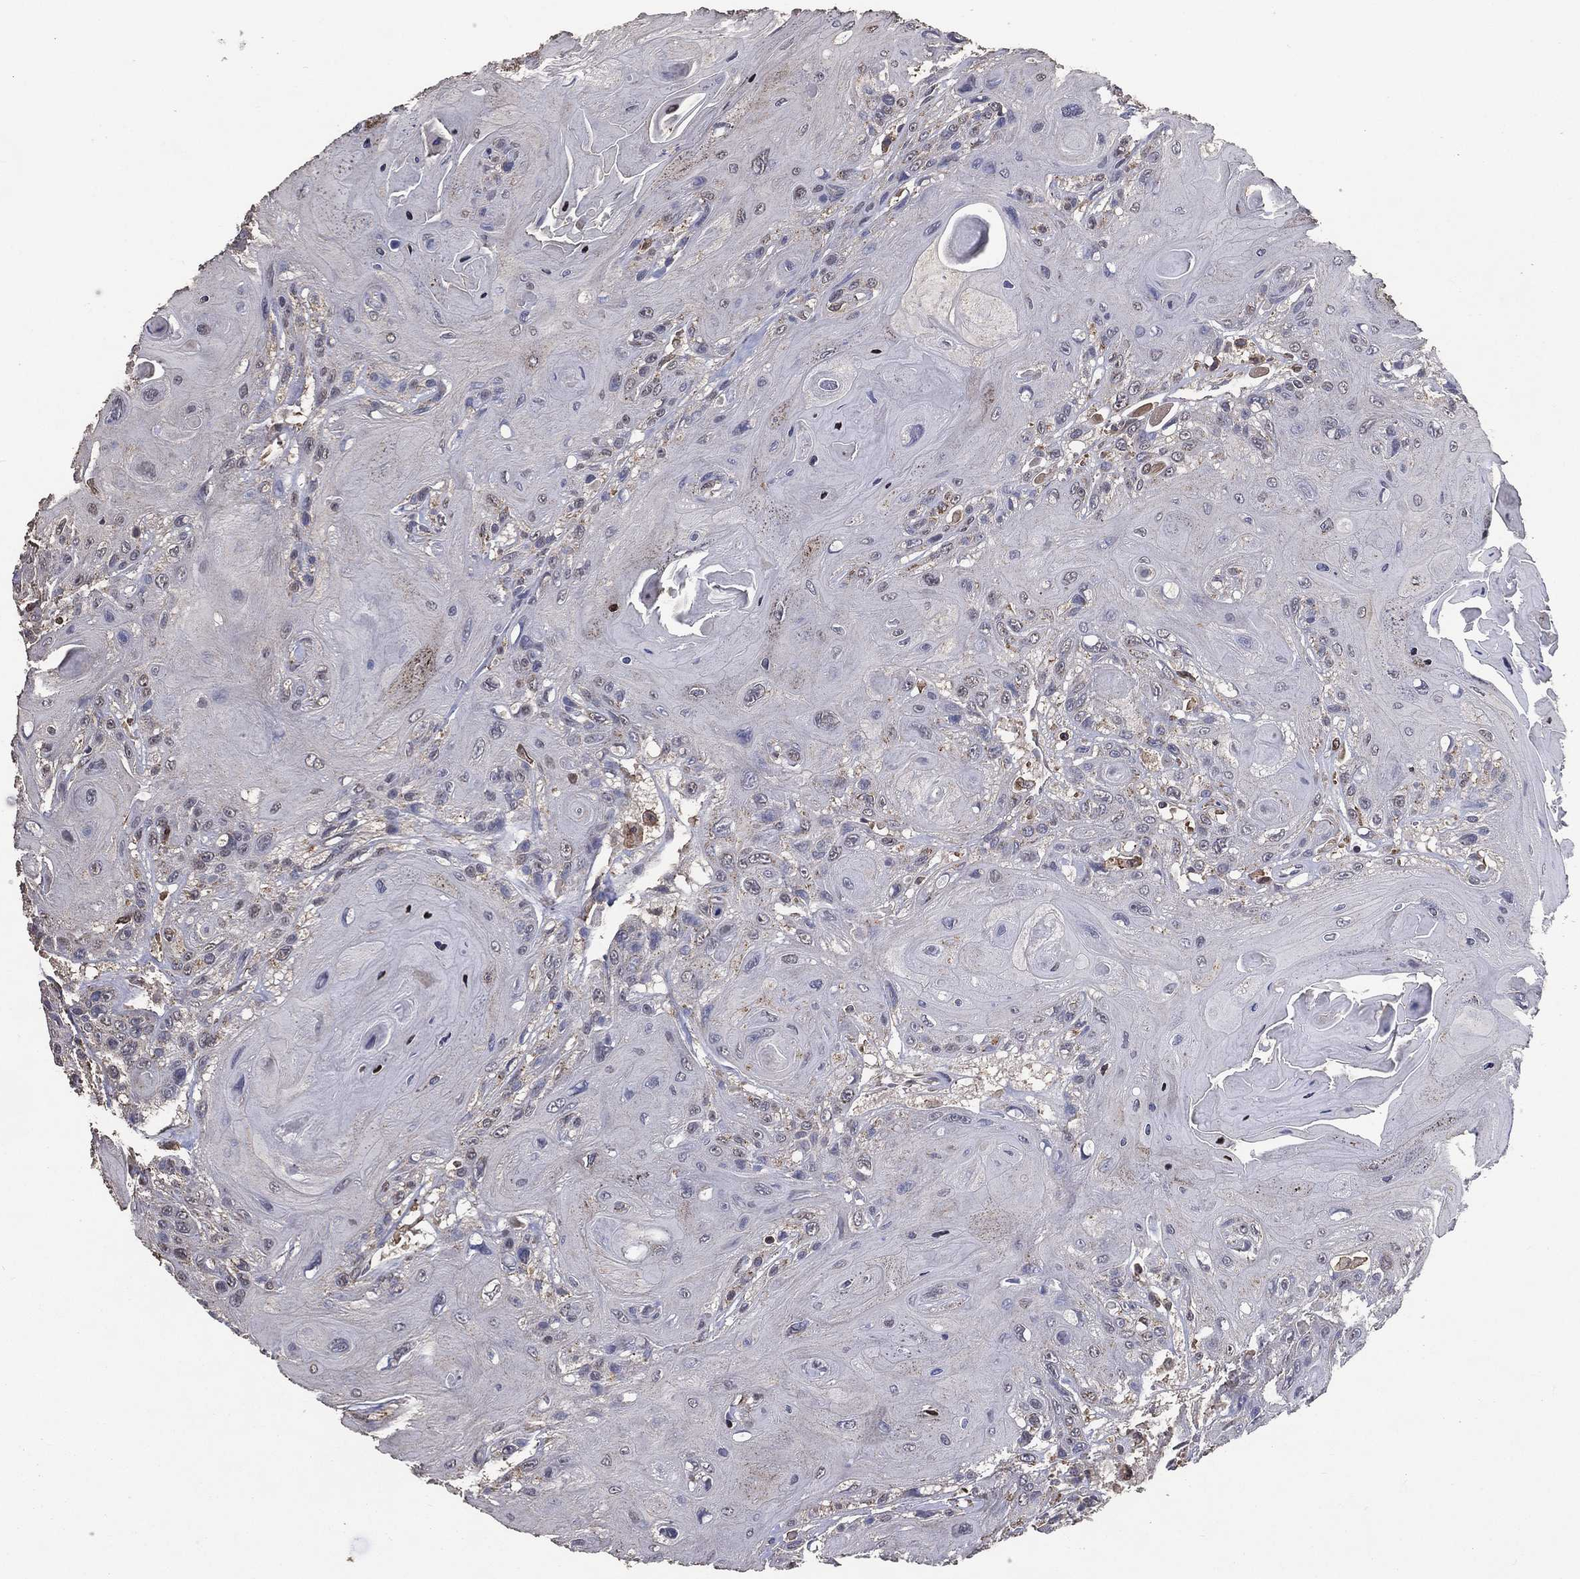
{"staining": {"intensity": "negative", "quantity": "none", "location": "none"}, "tissue": "head and neck cancer", "cell_type": "Tumor cells", "image_type": "cancer", "snomed": [{"axis": "morphology", "description": "Squamous cell carcinoma, NOS"}, {"axis": "topography", "description": "Head-Neck"}], "caption": "Tumor cells show no significant staining in squamous cell carcinoma (head and neck). Brightfield microscopy of IHC stained with DAB (brown) and hematoxylin (blue), captured at high magnification.", "gene": "GPR183", "patient": {"sex": "female", "age": 59}}